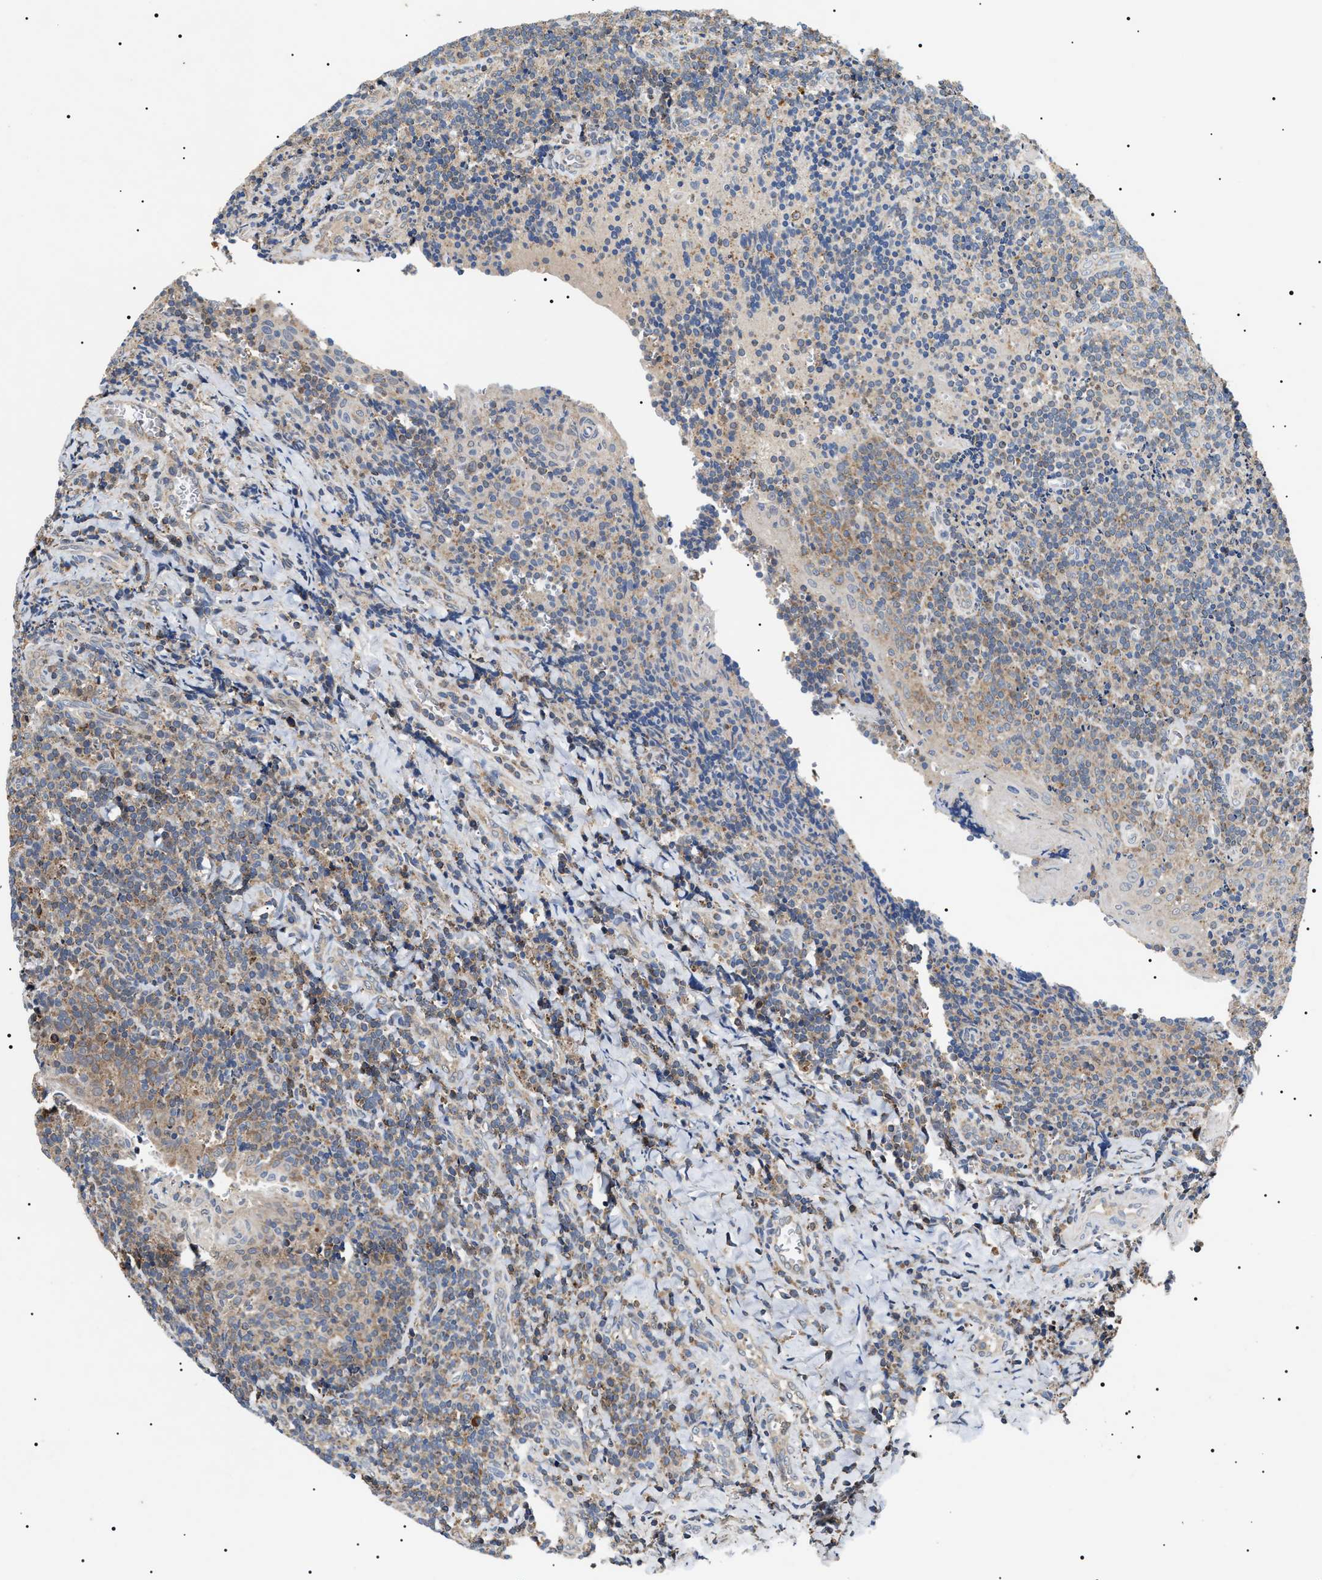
{"staining": {"intensity": "moderate", "quantity": ">75%", "location": "cytoplasmic/membranous"}, "tissue": "tonsil", "cell_type": "Germinal center cells", "image_type": "normal", "snomed": [{"axis": "morphology", "description": "Normal tissue, NOS"}, {"axis": "morphology", "description": "Inflammation, NOS"}, {"axis": "topography", "description": "Tonsil"}], "caption": "Immunohistochemistry (IHC) (DAB) staining of normal human tonsil reveals moderate cytoplasmic/membranous protein staining in about >75% of germinal center cells.", "gene": "OXSM", "patient": {"sex": "female", "age": 31}}